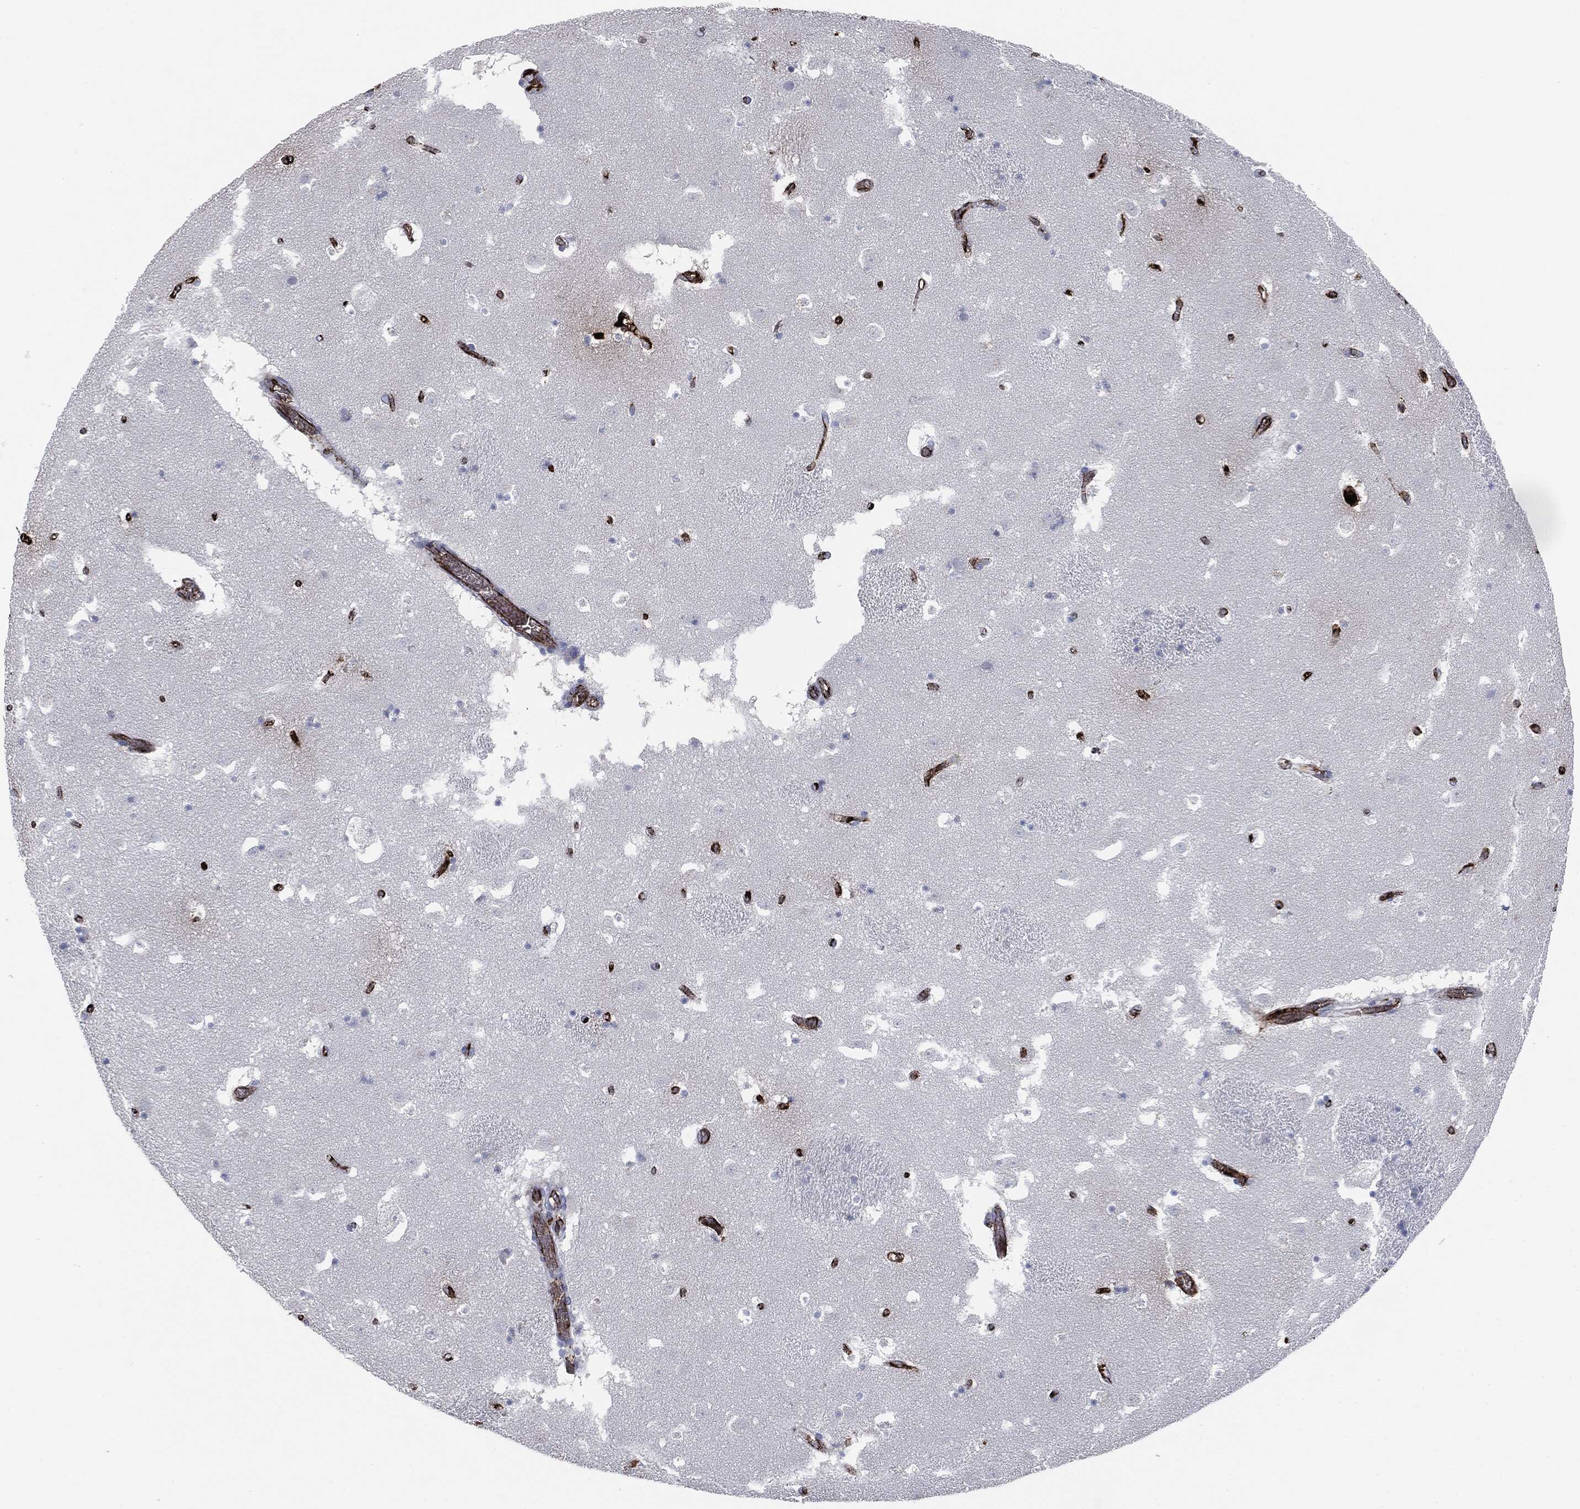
{"staining": {"intensity": "negative", "quantity": "none", "location": "none"}, "tissue": "caudate", "cell_type": "Glial cells", "image_type": "normal", "snomed": [{"axis": "morphology", "description": "Normal tissue, NOS"}, {"axis": "topography", "description": "Lateral ventricle wall"}], "caption": "Immunohistochemistry photomicrograph of unremarkable caudate: caudate stained with DAB (3,3'-diaminobenzidine) exhibits no significant protein expression in glial cells. The staining was performed using DAB (3,3'-diaminobenzidine) to visualize the protein expression in brown, while the nuclei were stained in blue with hematoxylin (Magnification: 20x).", "gene": "APOB", "patient": {"sex": "female", "age": 42}}